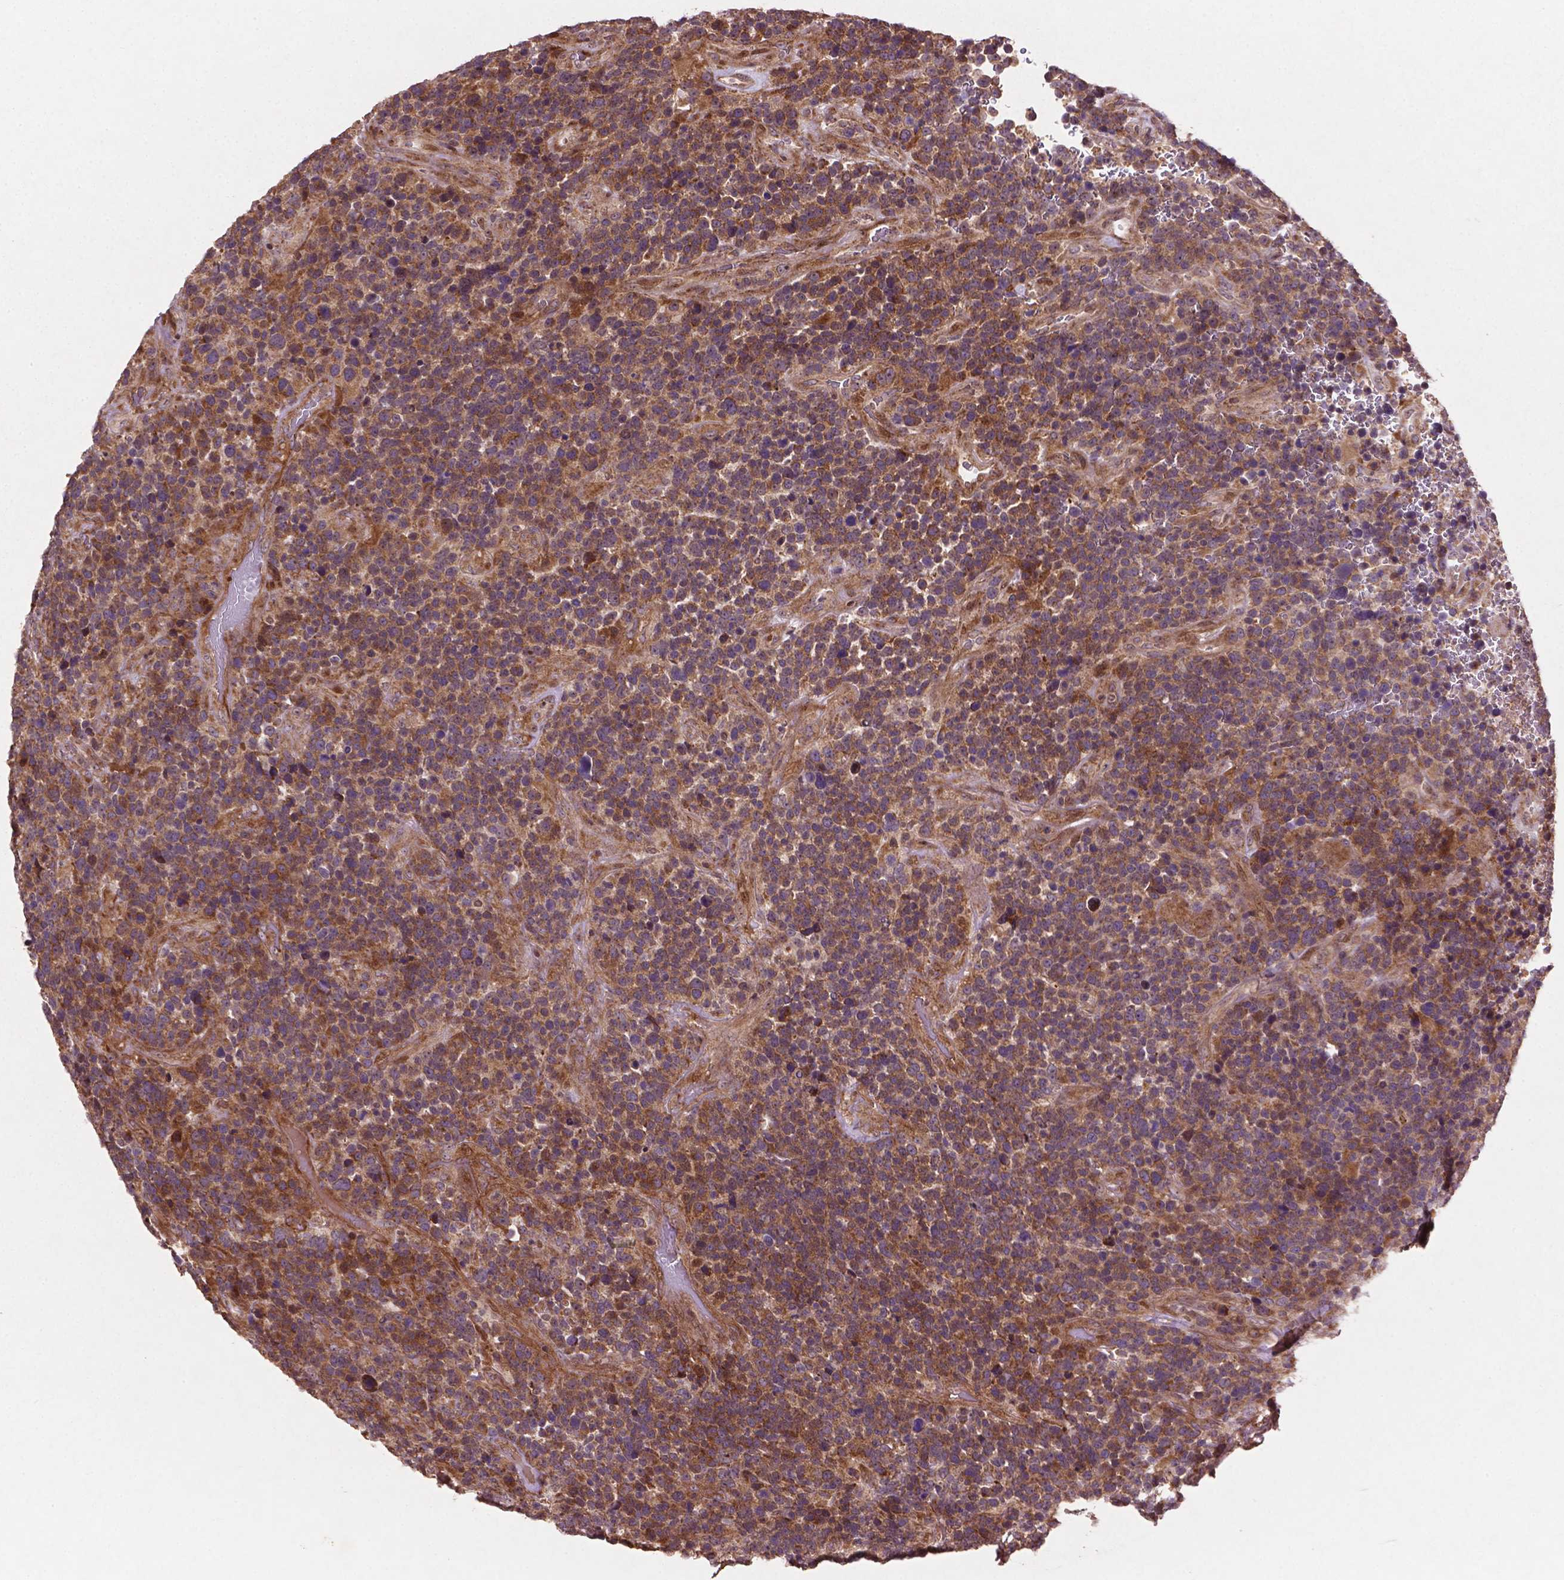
{"staining": {"intensity": "moderate", "quantity": "25%-75%", "location": "cytoplasmic/membranous"}, "tissue": "glioma", "cell_type": "Tumor cells", "image_type": "cancer", "snomed": [{"axis": "morphology", "description": "Glioma, malignant, High grade"}, {"axis": "topography", "description": "Brain"}], "caption": "An immunohistochemistry histopathology image of neoplastic tissue is shown. Protein staining in brown labels moderate cytoplasmic/membranous positivity in malignant glioma (high-grade) within tumor cells. (DAB = brown stain, brightfield microscopy at high magnification).", "gene": "B3GALNT2", "patient": {"sex": "male", "age": 33}}